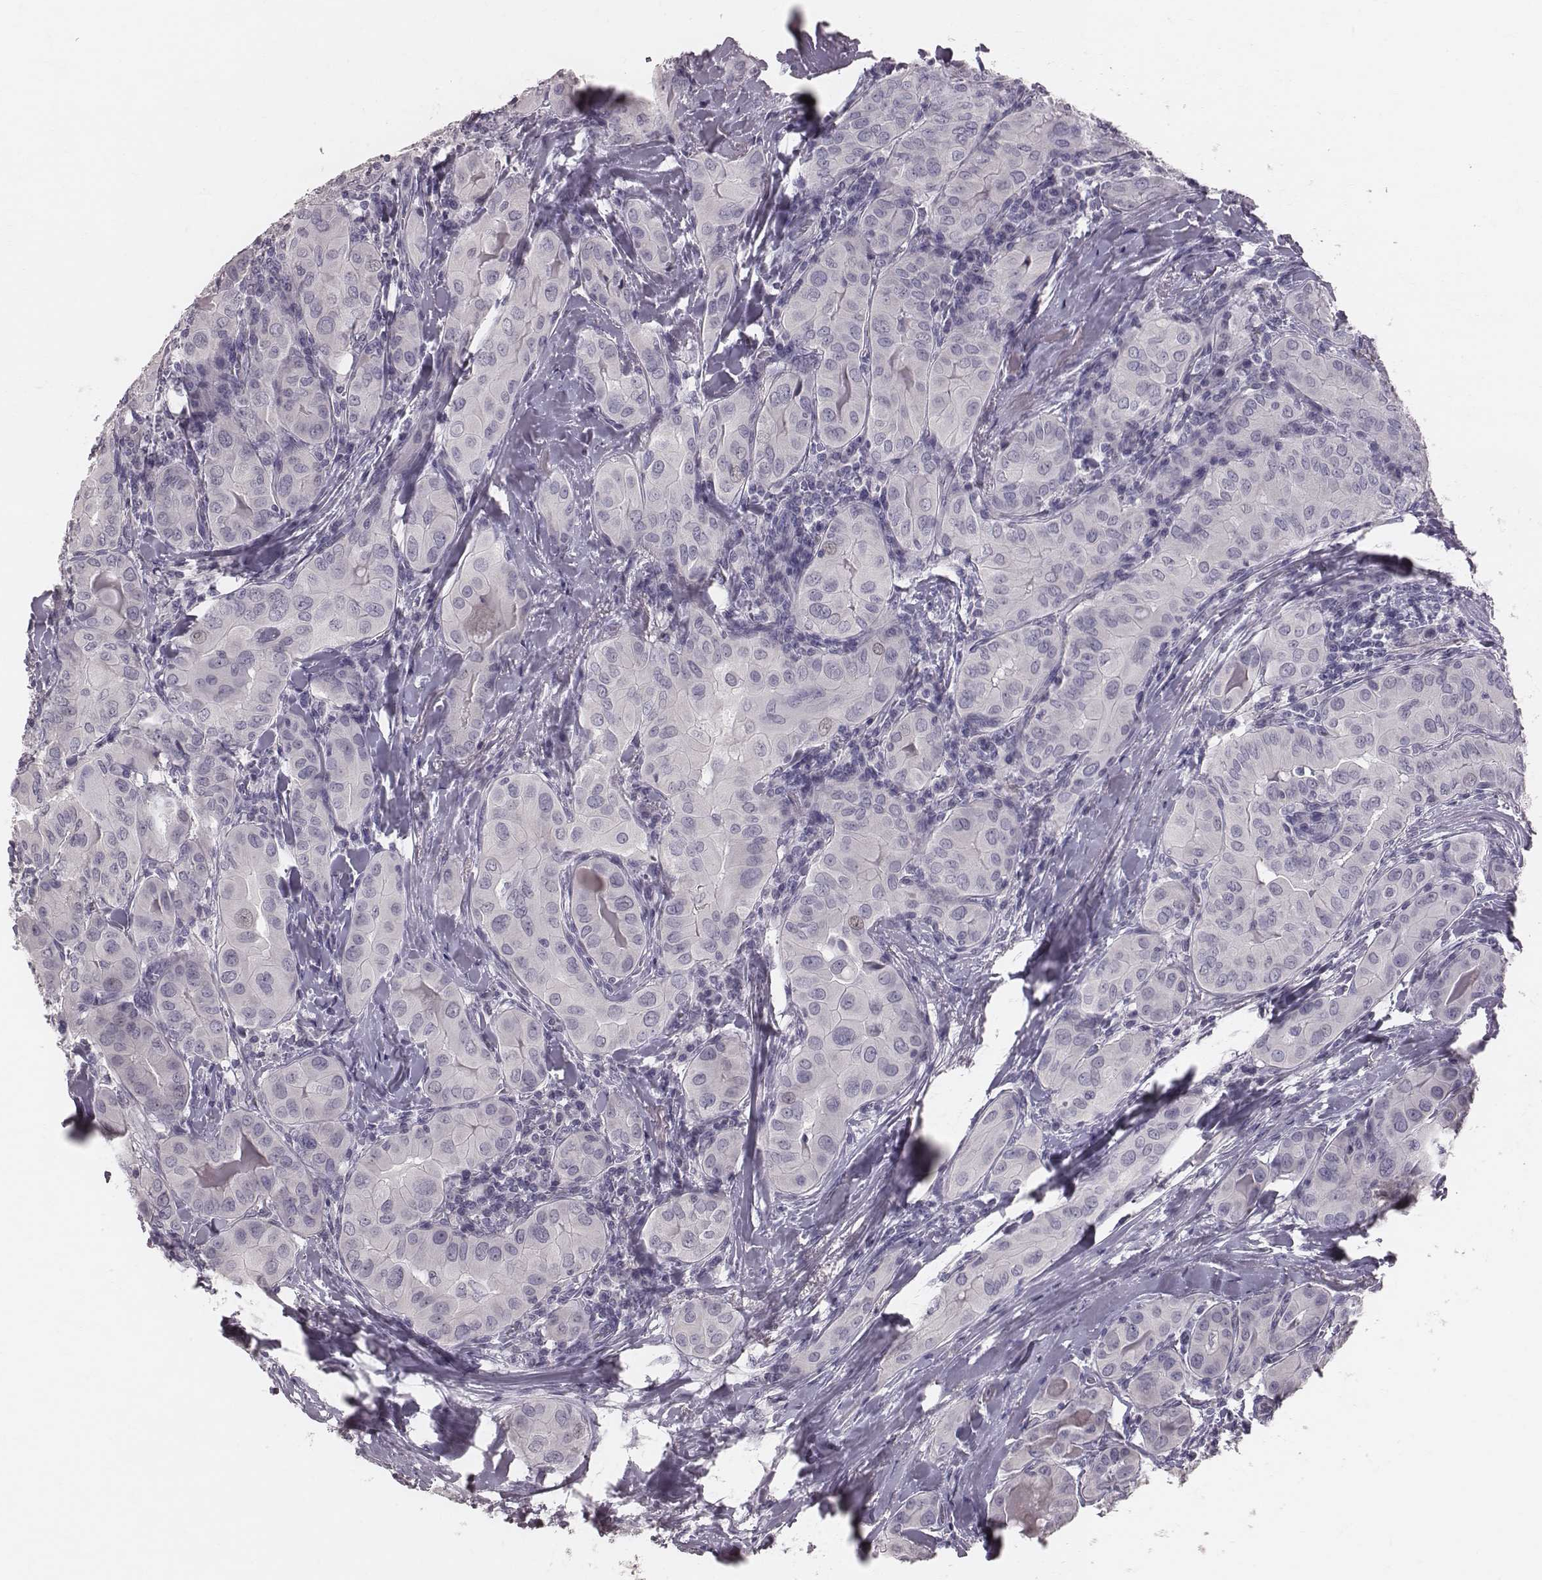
{"staining": {"intensity": "negative", "quantity": "none", "location": "none"}, "tissue": "thyroid cancer", "cell_type": "Tumor cells", "image_type": "cancer", "snomed": [{"axis": "morphology", "description": "Papillary adenocarcinoma, NOS"}, {"axis": "topography", "description": "Thyroid gland"}], "caption": "A high-resolution image shows IHC staining of thyroid papillary adenocarcinoma, which displays no significant staining in tumor cells.", "gene": "CFTR", "patient": {"sex": "female", "age": 37}}